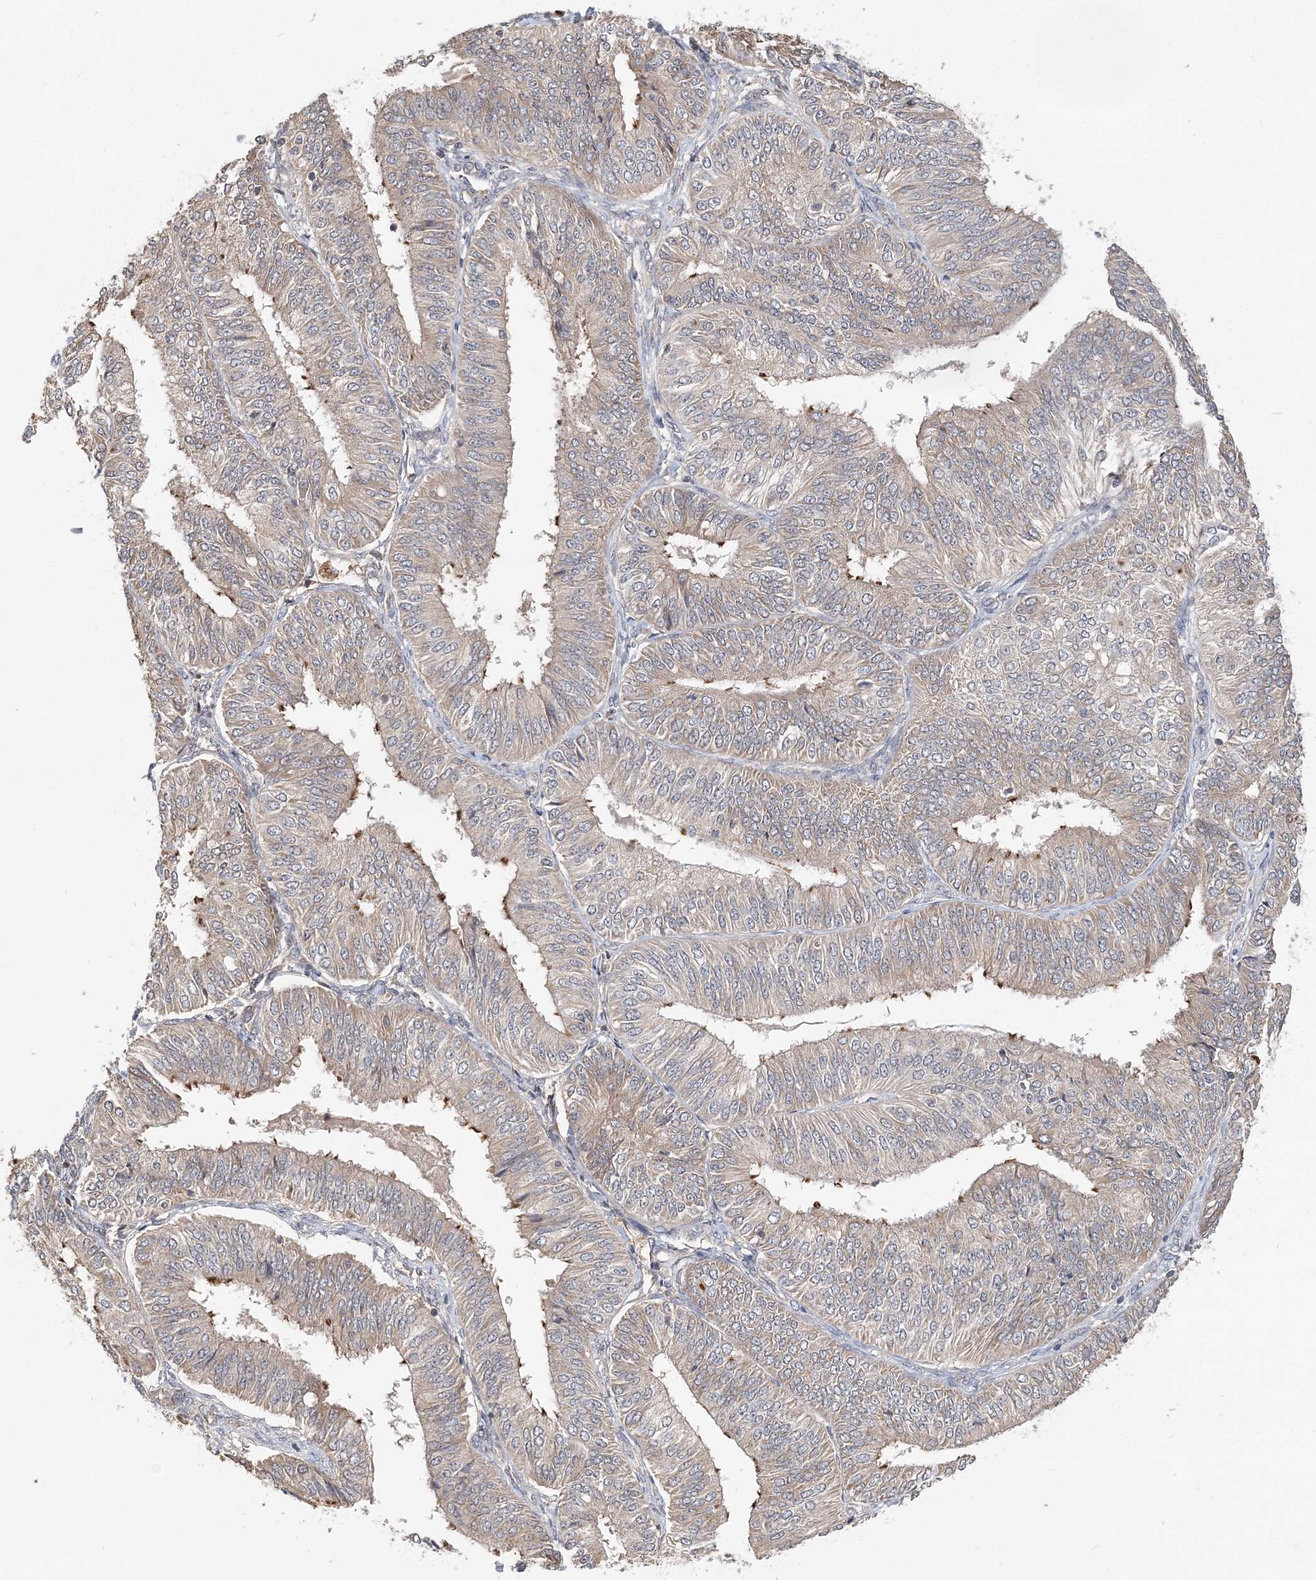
{"staining": {"intensity": "weak", "quantity": "25%-75%", "location": "cytoplasmic/membranous"}, "tissue": "endometrial cancer", "cell_type": "Tumor cells", "image_type": "cancer", "snomed": [{"axis": "morphology", "description": "Adenocarcinoma, NOS"}, {"axis": "topography", "description": "Endometrium"}], "caption": "Immunohistochemistry histopathology image of neoplastic tissue: endometrial cancer (adenocarcinoma) stained using immunohistochemistry (IHC) shows low levels of weak protein expression localized specifically in the cytoplasmic/membranous of tumor cells, appearing as a cytoplasmic/membranous brown color.", "gene": "SYCP3", "patient": {"sex": "female", "age": 58}}